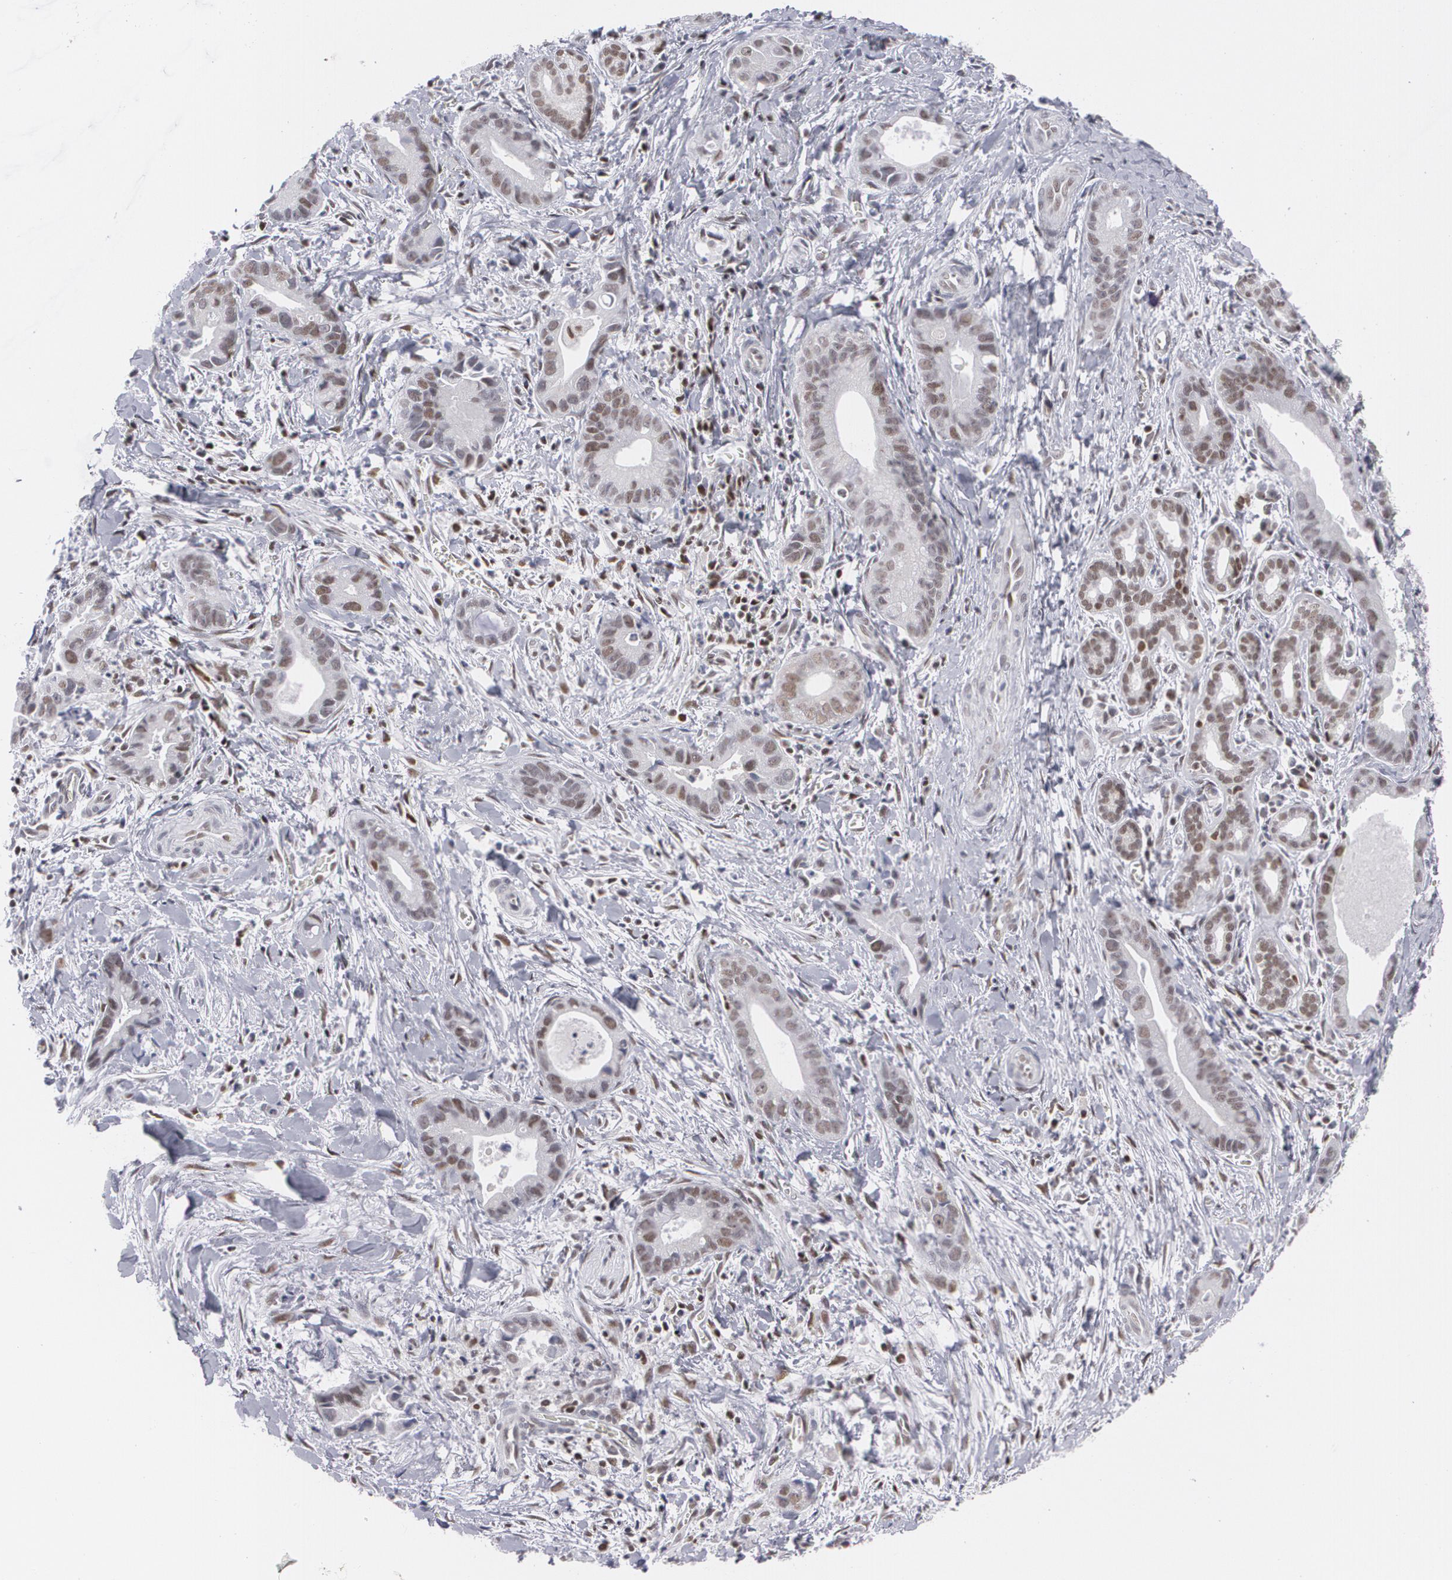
{"staining": {"intensity": "moderate", "quantity": "25%-75%", "location": "nuclear"}, "tissue": "liver cancer", "cell_type": "Tumor cells", "image_type": "cancer", "snomed": [{"axis": "morphology", "description": "Cholangiocarcinoma"}, {"axis": "topography", "description": "Liver"}], "caption": "Human liver cancer (cholangiocarcinoma) stained with a protein marker displays moderate staining in tumor cells.", "gene": "MCL1", "patient": {"sex": "female", "age": 55}}